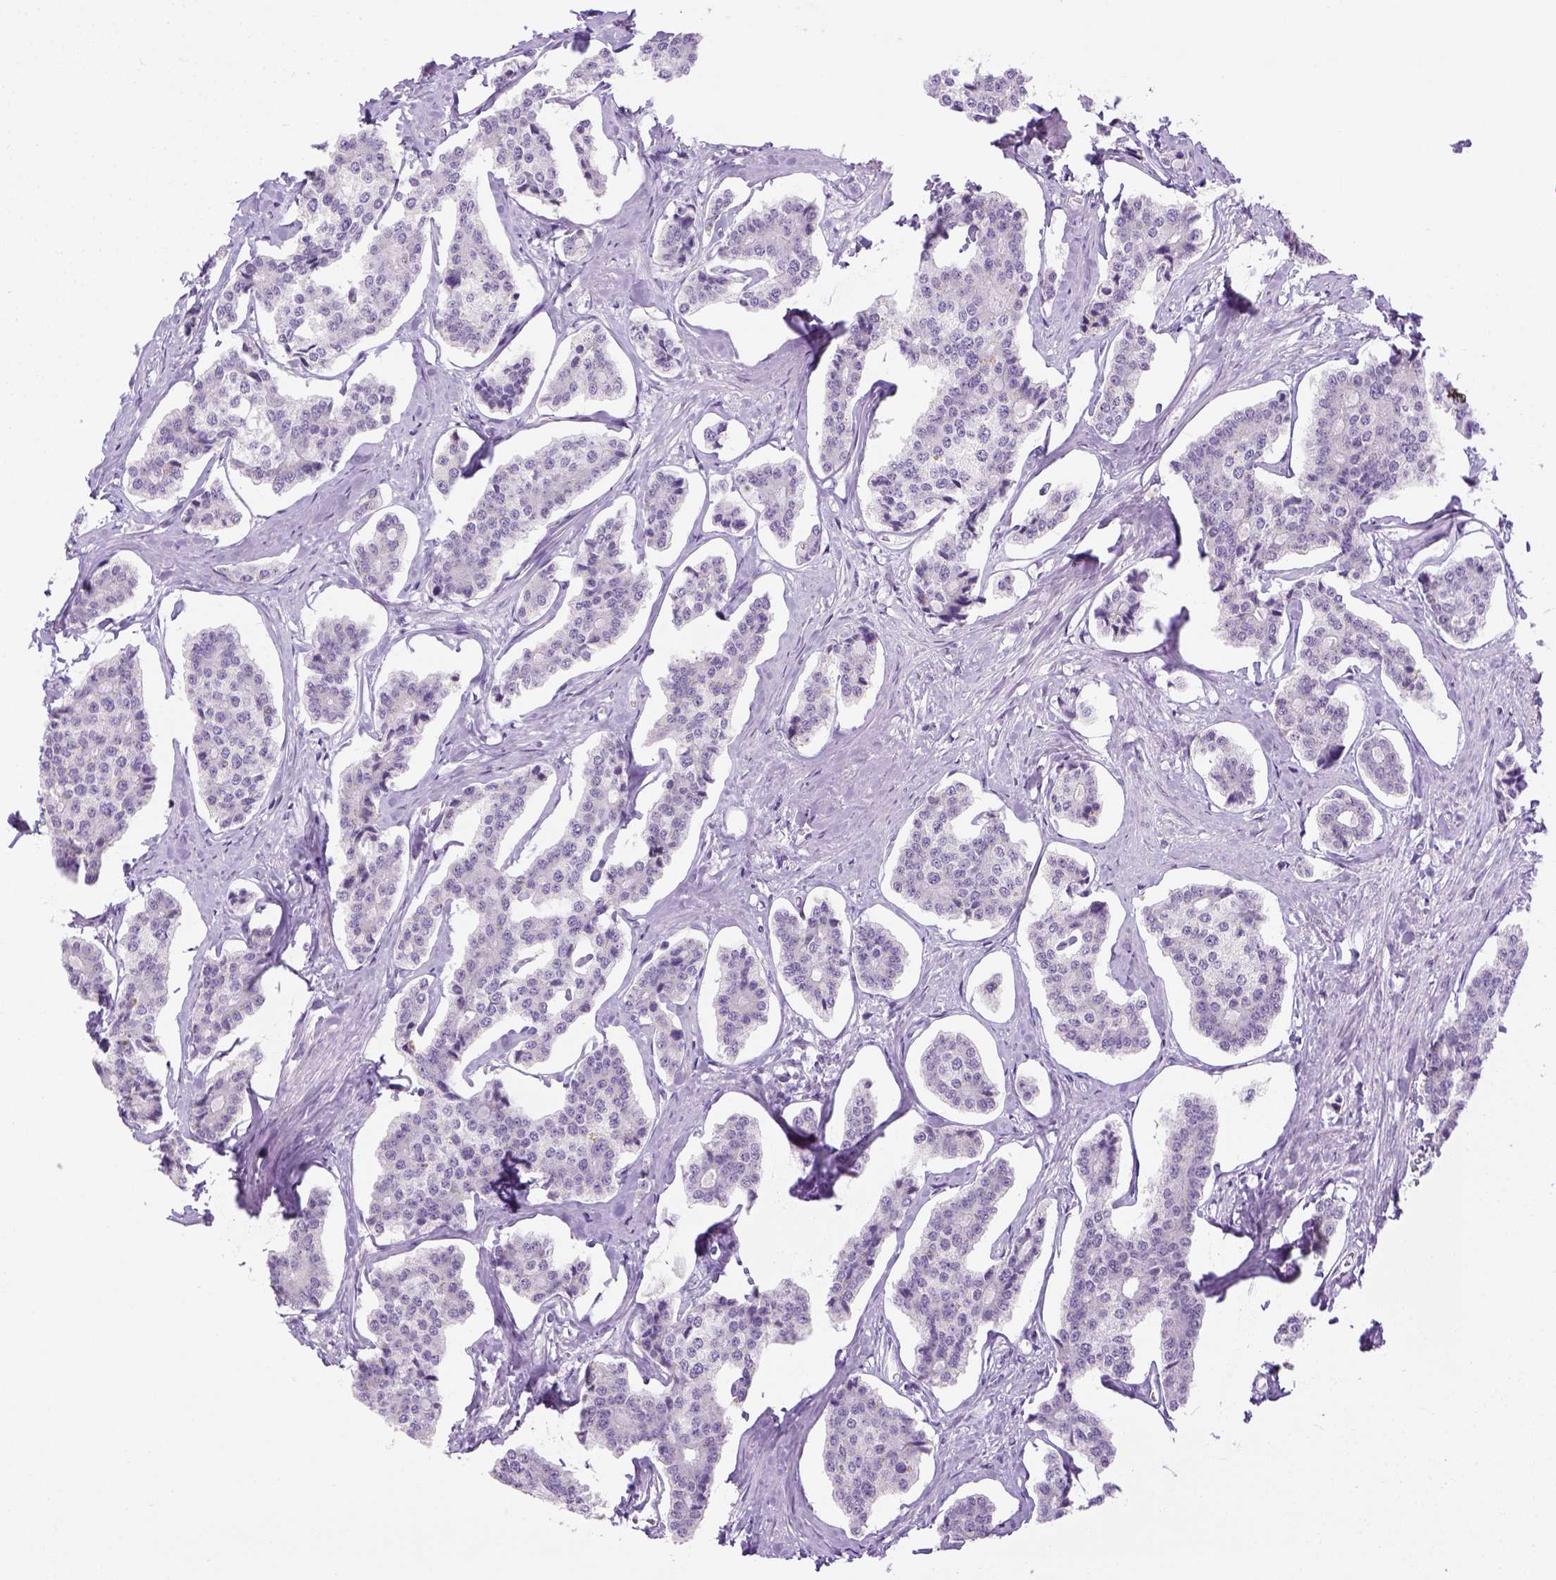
{"staining": {"intensity": "negative", "quantity": "none", "location": "none"}, "tissue": "carcinoid", "cell_type": "Tumor cells", "image_type": "cancer", "snomed": [{"axis": "morphology", "description": "Carcinoid, malignant, NOS"}, {"axis": "topography", "description": "Small intestine"}], "caption": "A photomicrograph of human carcinoid is negative for staining in tumor cells. (Brightfield microscopy of DAB (3,3'-diaminobenzidine) IHC at high magnification).", "gene": "LGSN", "patient": {"sex": "female", "age": 65}}